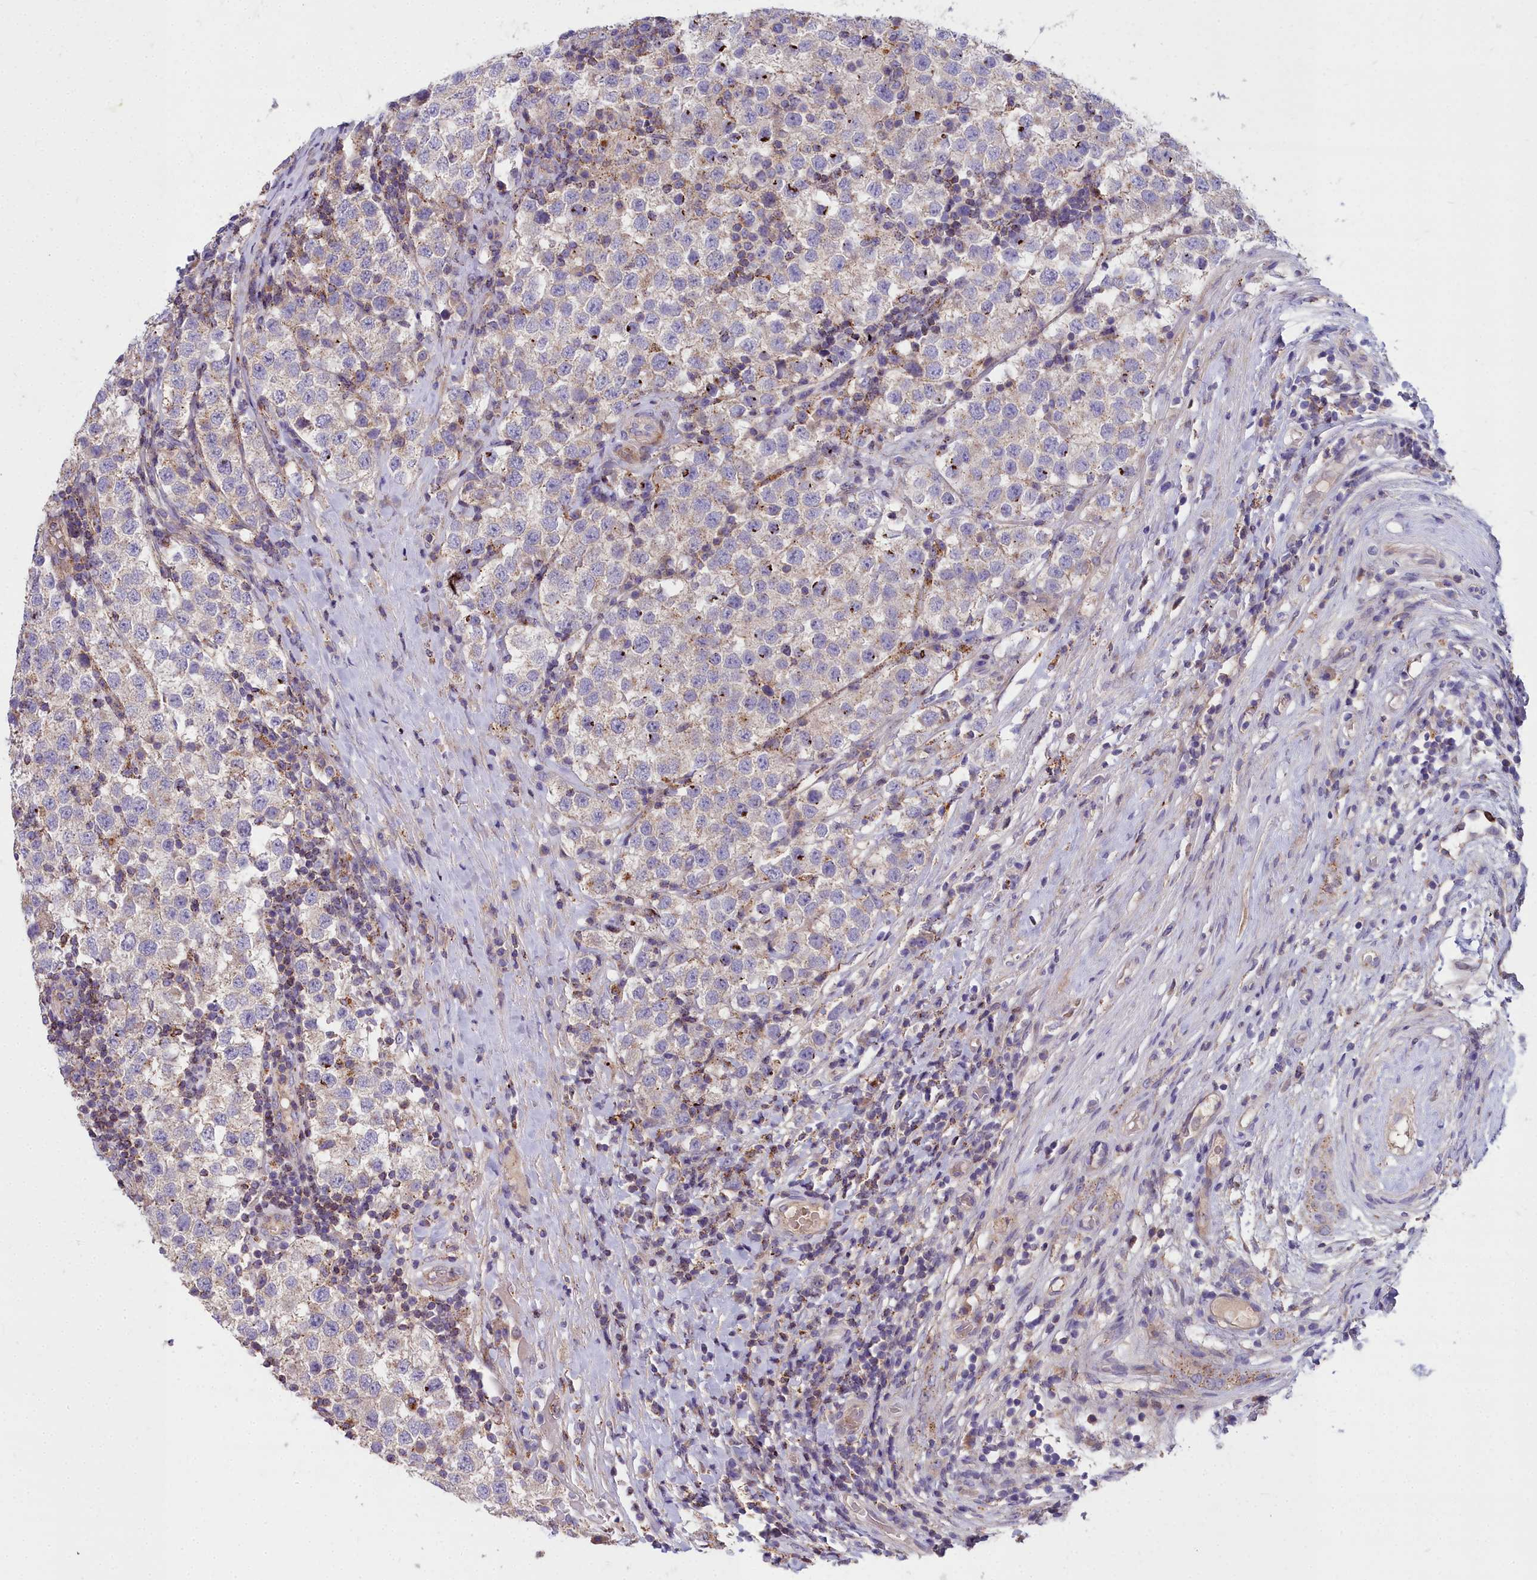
{"staining": {"intensity": "negative", "quantity": "none", "location": "none"}, "tissue": "testis cancer", "cell_type": "Tumor cells", "image_type": "cancer", "snomed": [{"axis": "morphology", "description": "Seminoma, NOS"}, {"axis": "topography", "description": "Testis"}], "caption": "High power microscopy image of an immunohistochemistry (IHC) photomicrograph of testis seminoma, revealing no significant expression in tumor cells.", "gene": "FRMPD1", "patient": {"sex": "male", "age": 34}}